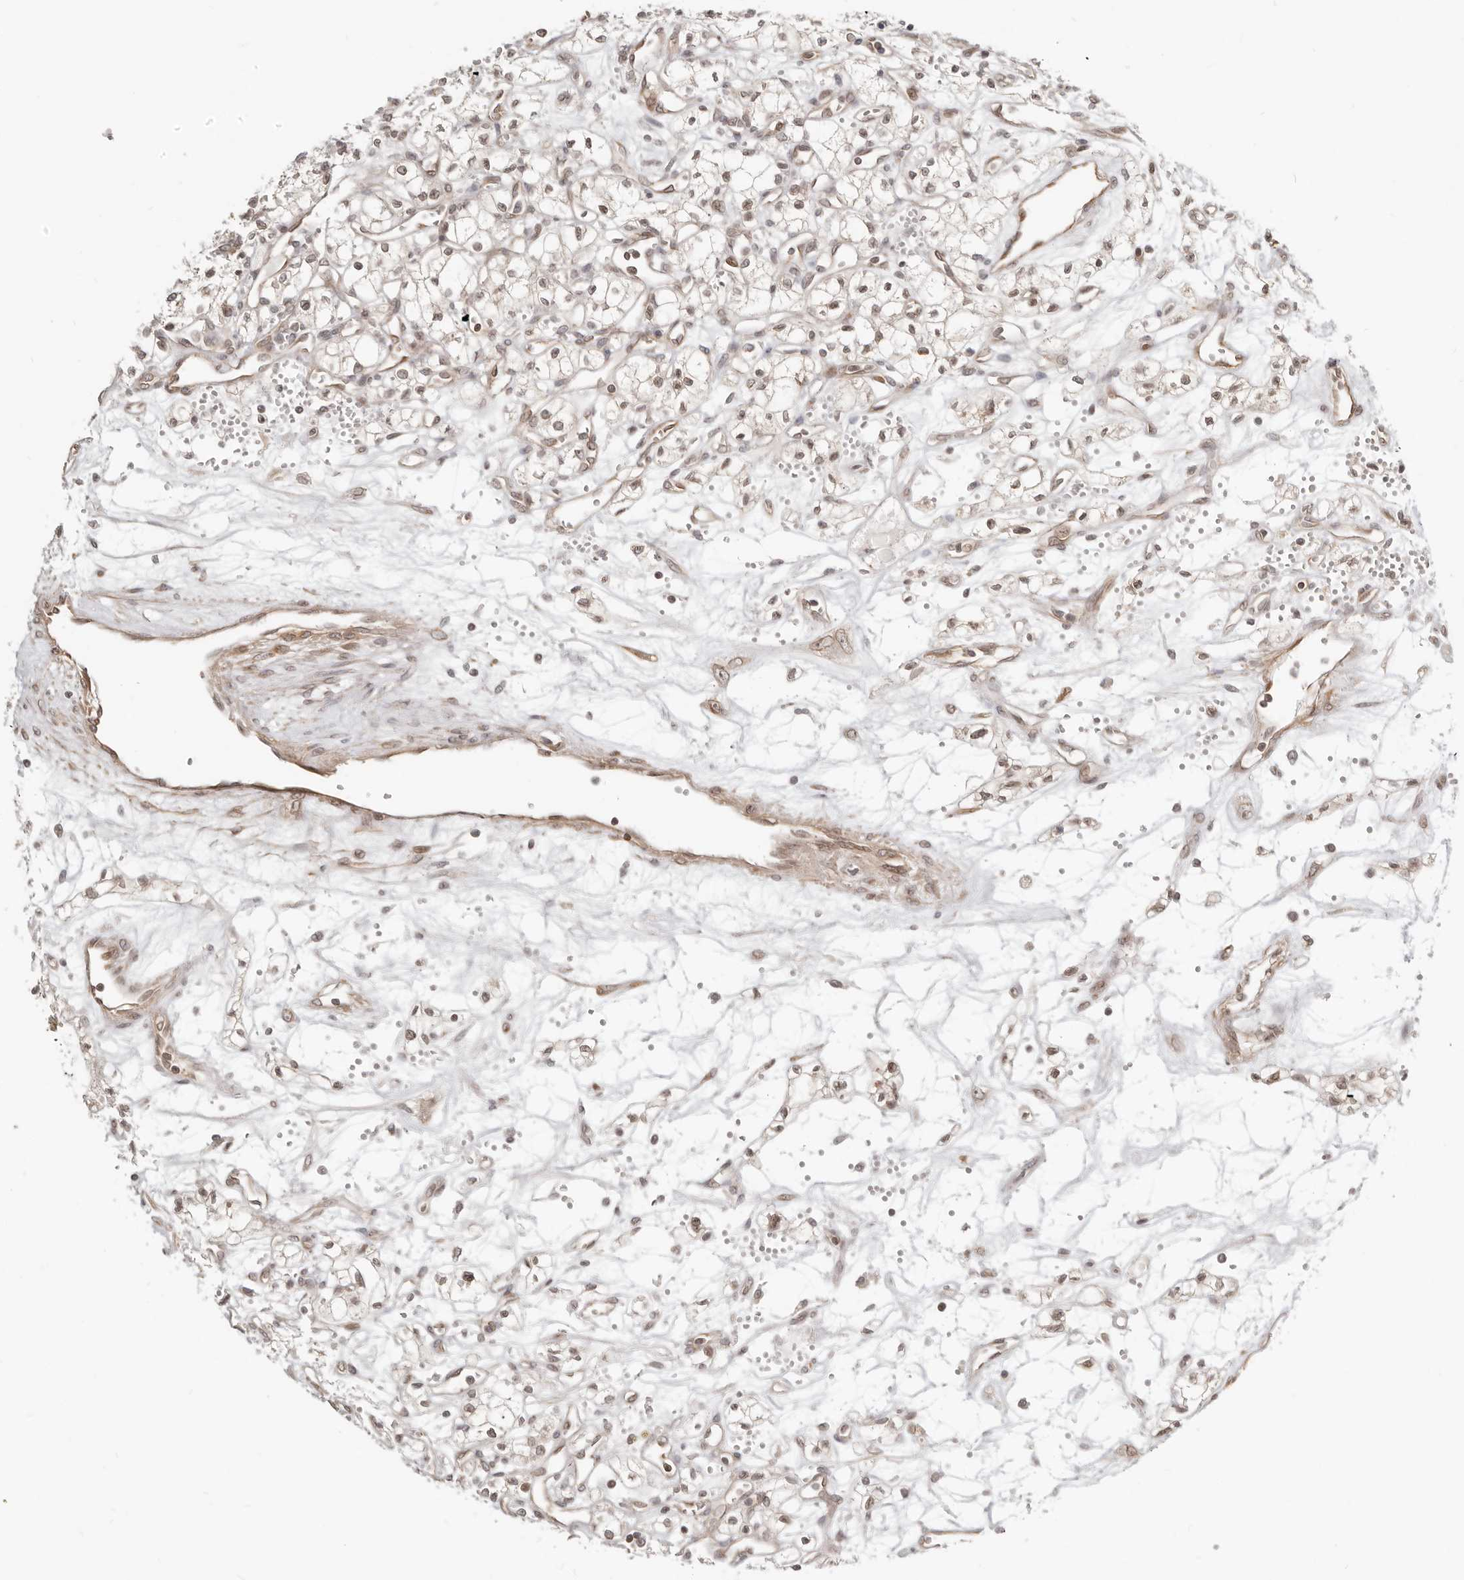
{"staining": {"intensity": "weak", "quantity": "<25%", "location": "cytoplasmic/membranous,nuclear"}, "tissue": "renal cancer", "cell_type": "Tumor cells", "image_type": "cancer", "snomed": [{"axis": "morphology", "description": "Adenocarcinoma, NOS"}, {"axis": "topography", "description": "Kidney"}], "caption": "This is a histopathology image of IHC staining of renal cancer (adenocarcinoma), which shows no staining in tumor cells. Nuclei are stained in blue.", "gene": "NUP153", "patient": {"sex": "male", "age": 59}}